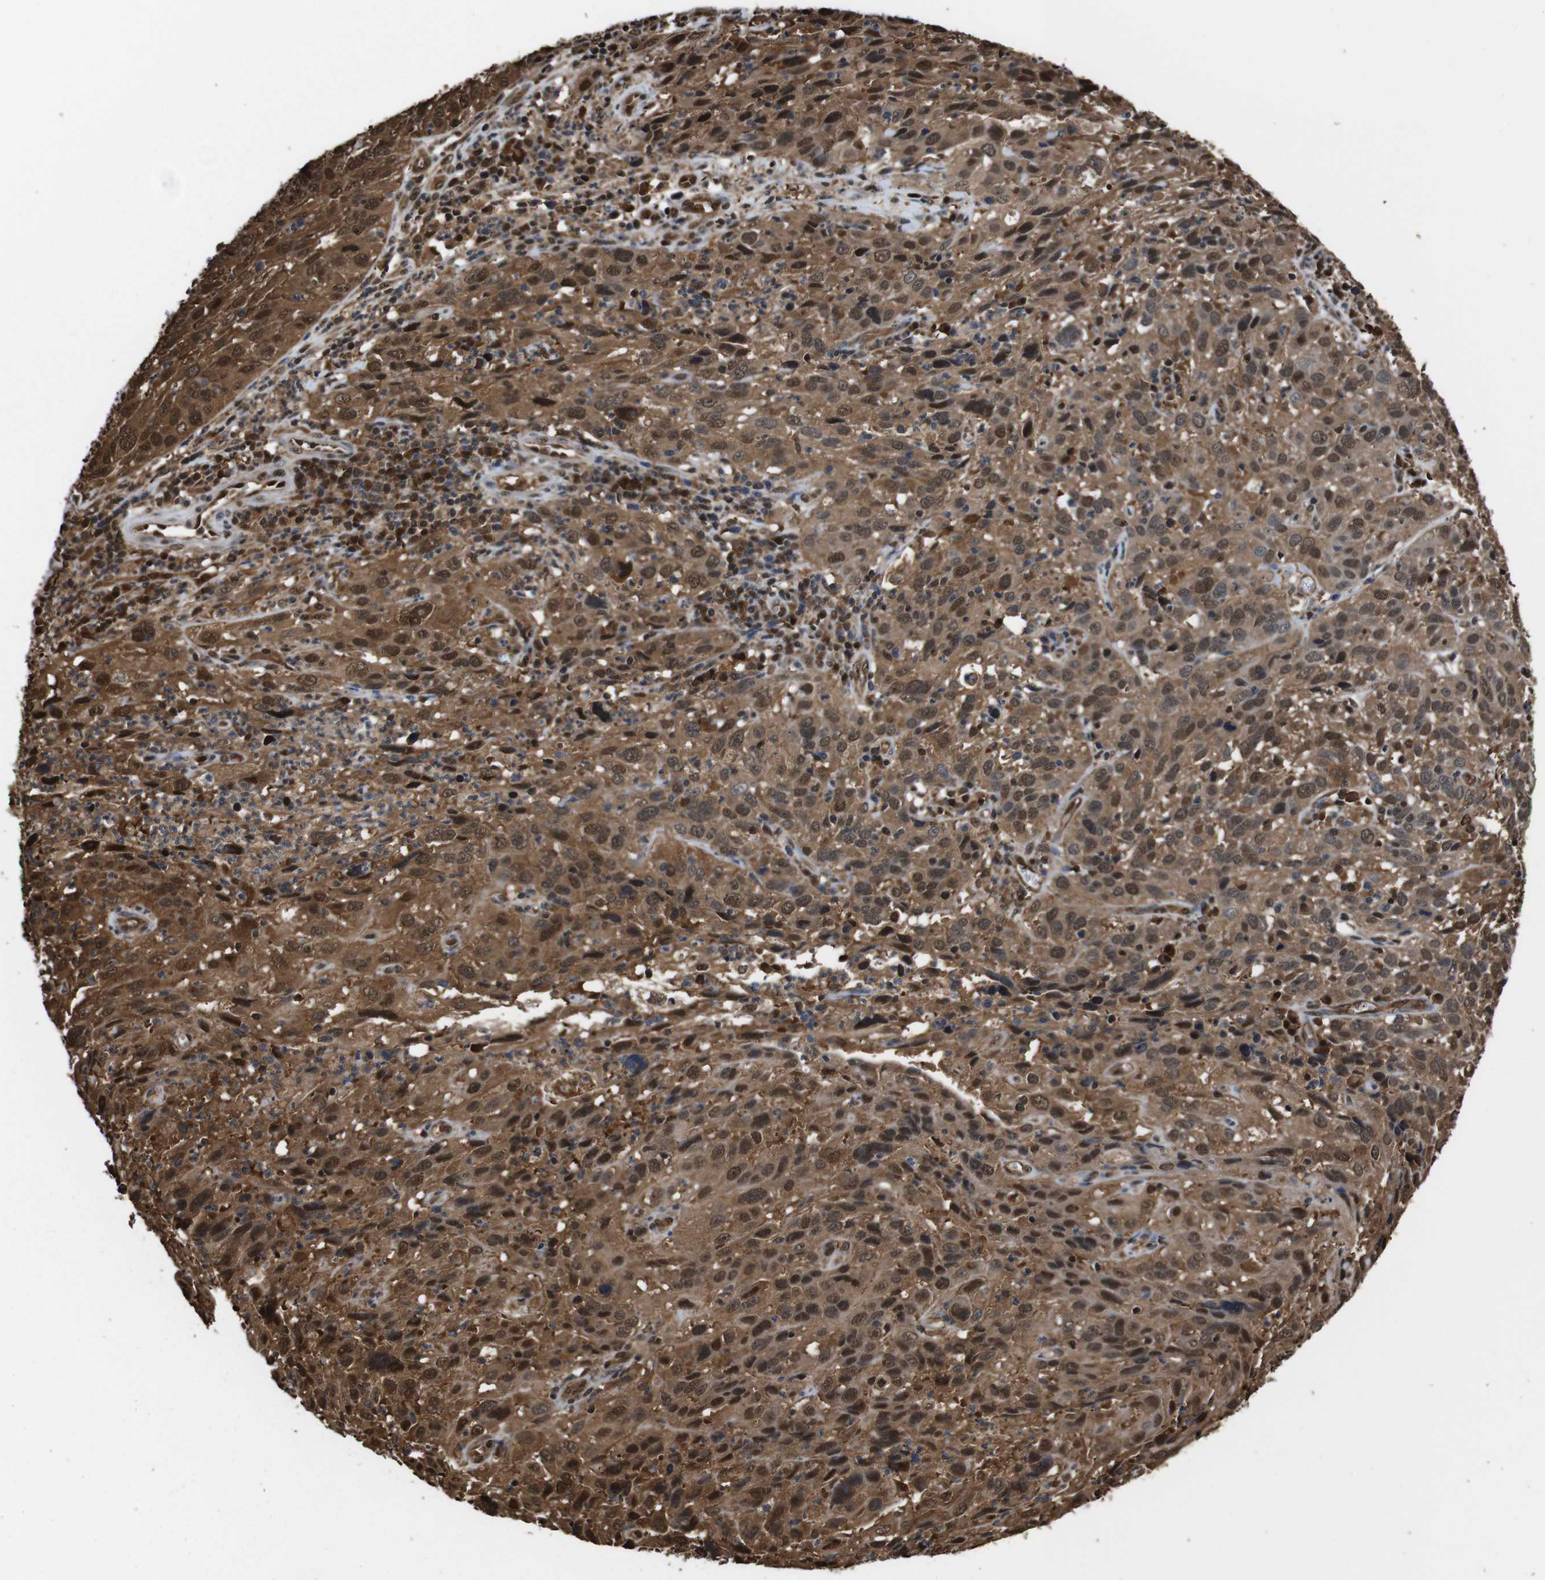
{"staining": {"intensity": "moderate", "quantity": ">75%", "location": "cytoplasmic/membranous,nuclear"}, "tissue": "cervical cancer", "cell_type": "Tumor cells", "image_type": "cancer", "snomed": [{"axis": "morphology", "description": "Squamous cell carcinoma, NOS"}, {"axis": "topography", "description": "Cervix"}], "caption": "Cervical cancer (squamous cell carcinoma) stained with immunohistochemistry demonstrates moderate cytoplasmic/membranous and nuclear staining in about >75% of tumor cells.", "gene": "VCP", "patient": {"sex": "female", "age": 32}}